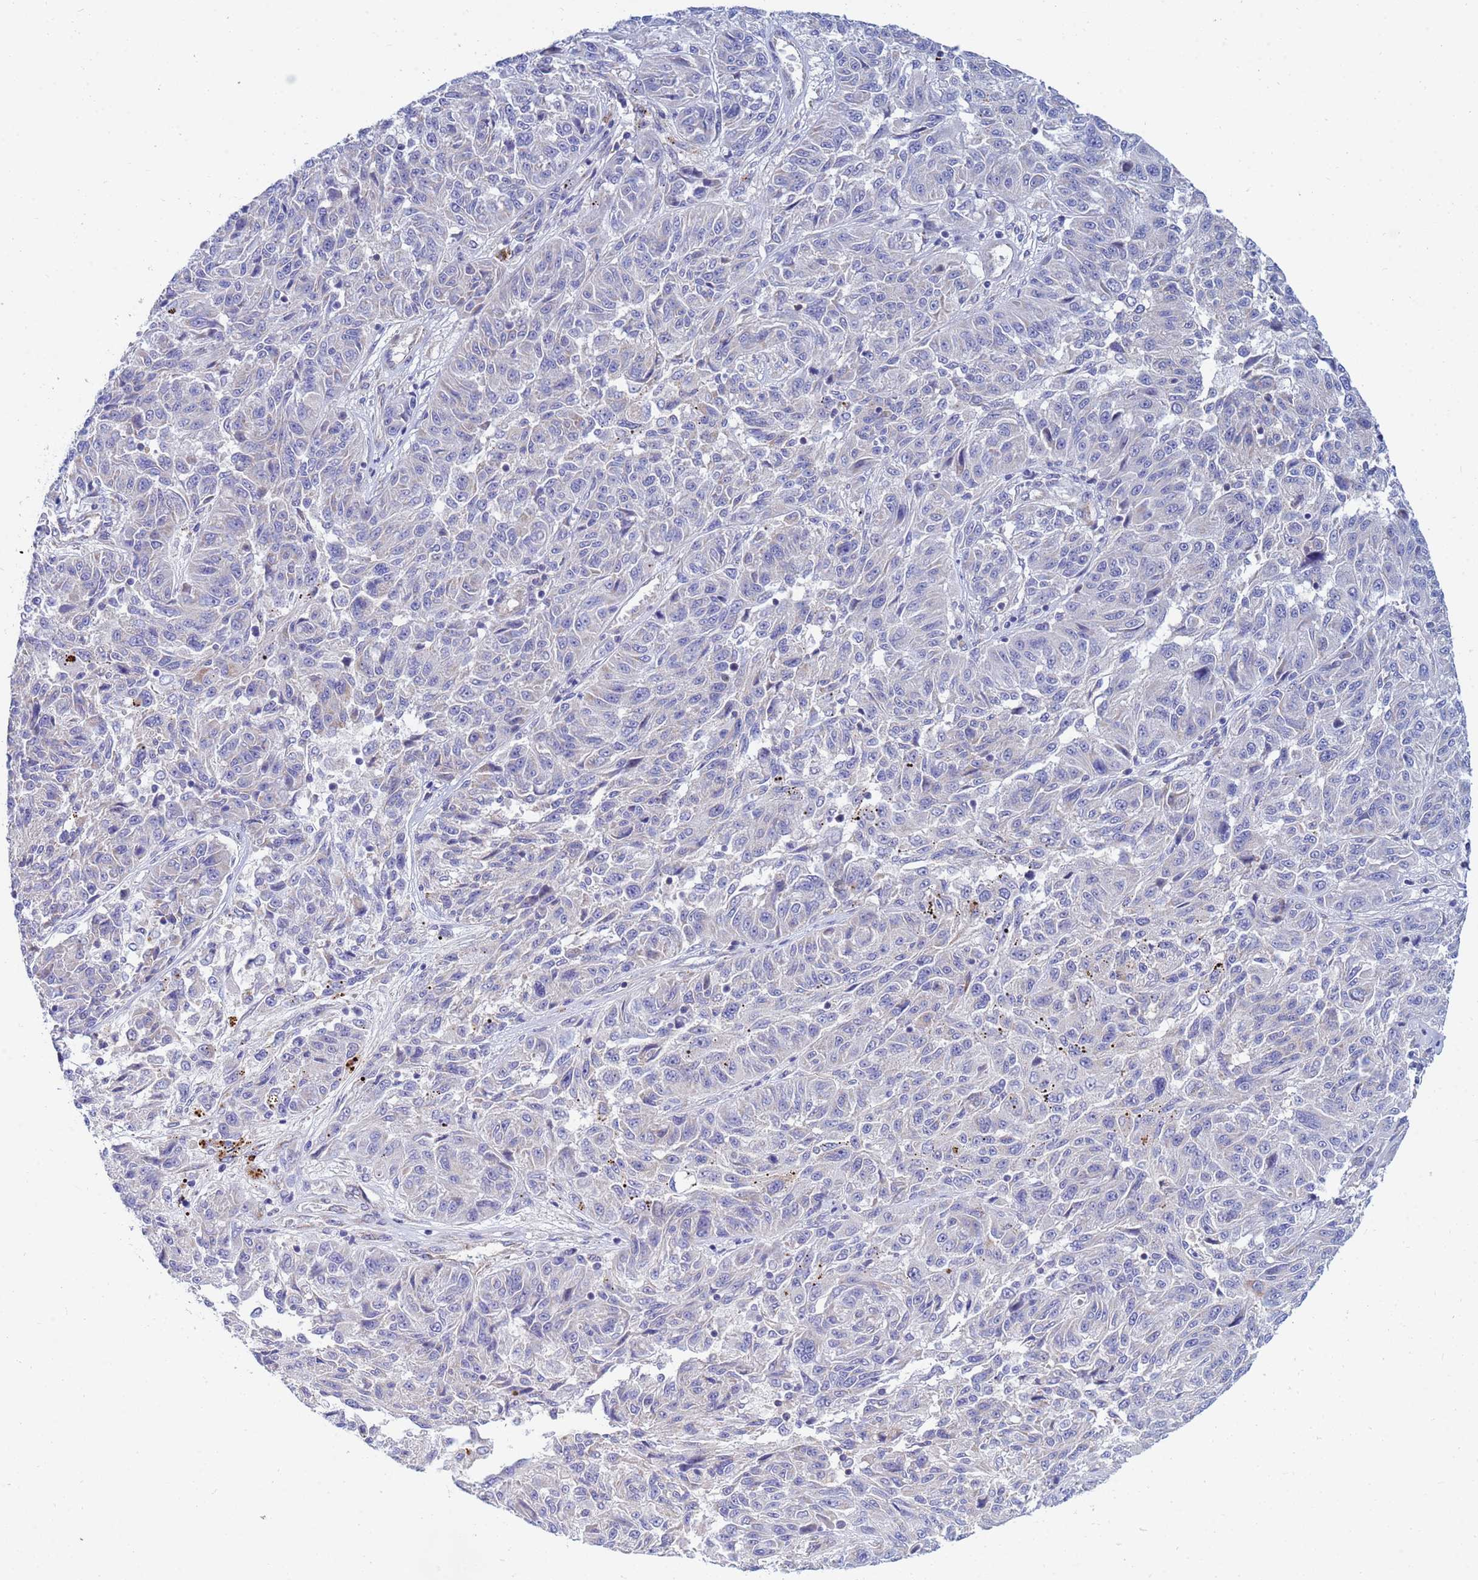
{"staining": {"intensity": "negative", "quantity": "none", "location": "none"}, "tissue": "melanoma", "cell_type": "Tumor cells", "image_type": "cancer", "snomed": [{"axis": "morphology", "description": "Malignant melanoma, NOS"}, {"axis": "topography", "description": "Skin"}], "caption": "Tumor cells are negative for brown protein staining in melanoma.", "gene": "SDR39U1", "patient": {"sex": "male", "age": 53}}